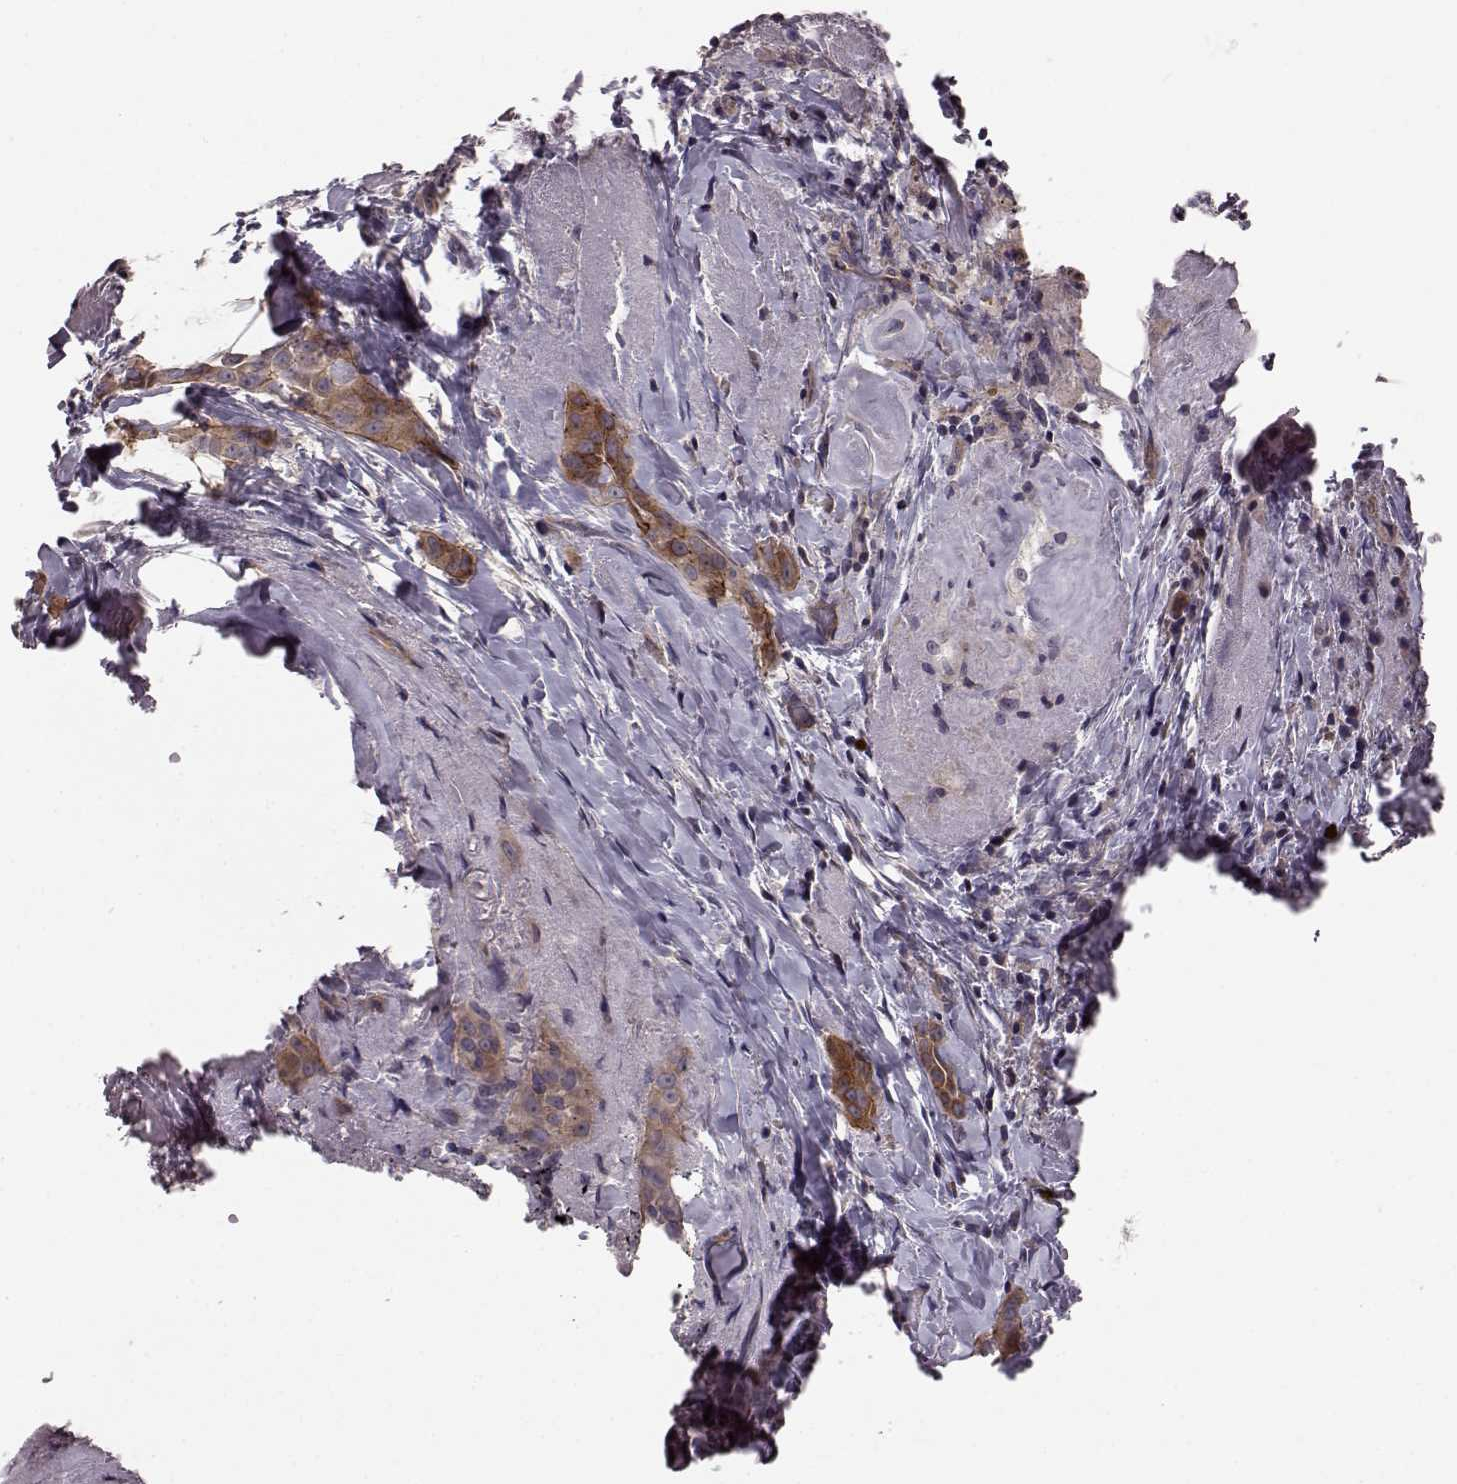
{"staining": {"intensity": "moderate", "quantity": "<25%", "location": "cytoplasmic/membranous"}, "tissue": "thyroid cancer", "cell_type": "Tumor cells", "image_type": "cancer", "snomed": [{"axis": "morphology", "description": "Papillary adenocarcinoma, NOS"}, {"axis": "morphology", "description": "Papillary adenoma metastatic"}, {"axis": "topography", "description": "Thyroid gland"}], "caption": "The micrograph shows staining of papillary adenocarcinoma (thyroid), revealing moderate cytoplasmic/membranous protein expression (brown color) within tumor cells. (DAB (3,3'-diaminobenzidine) IHC with brightfield microscopy, high magnification).", "gene": "SLC22A18", "patient": {"sex": "female", "age": 50}}